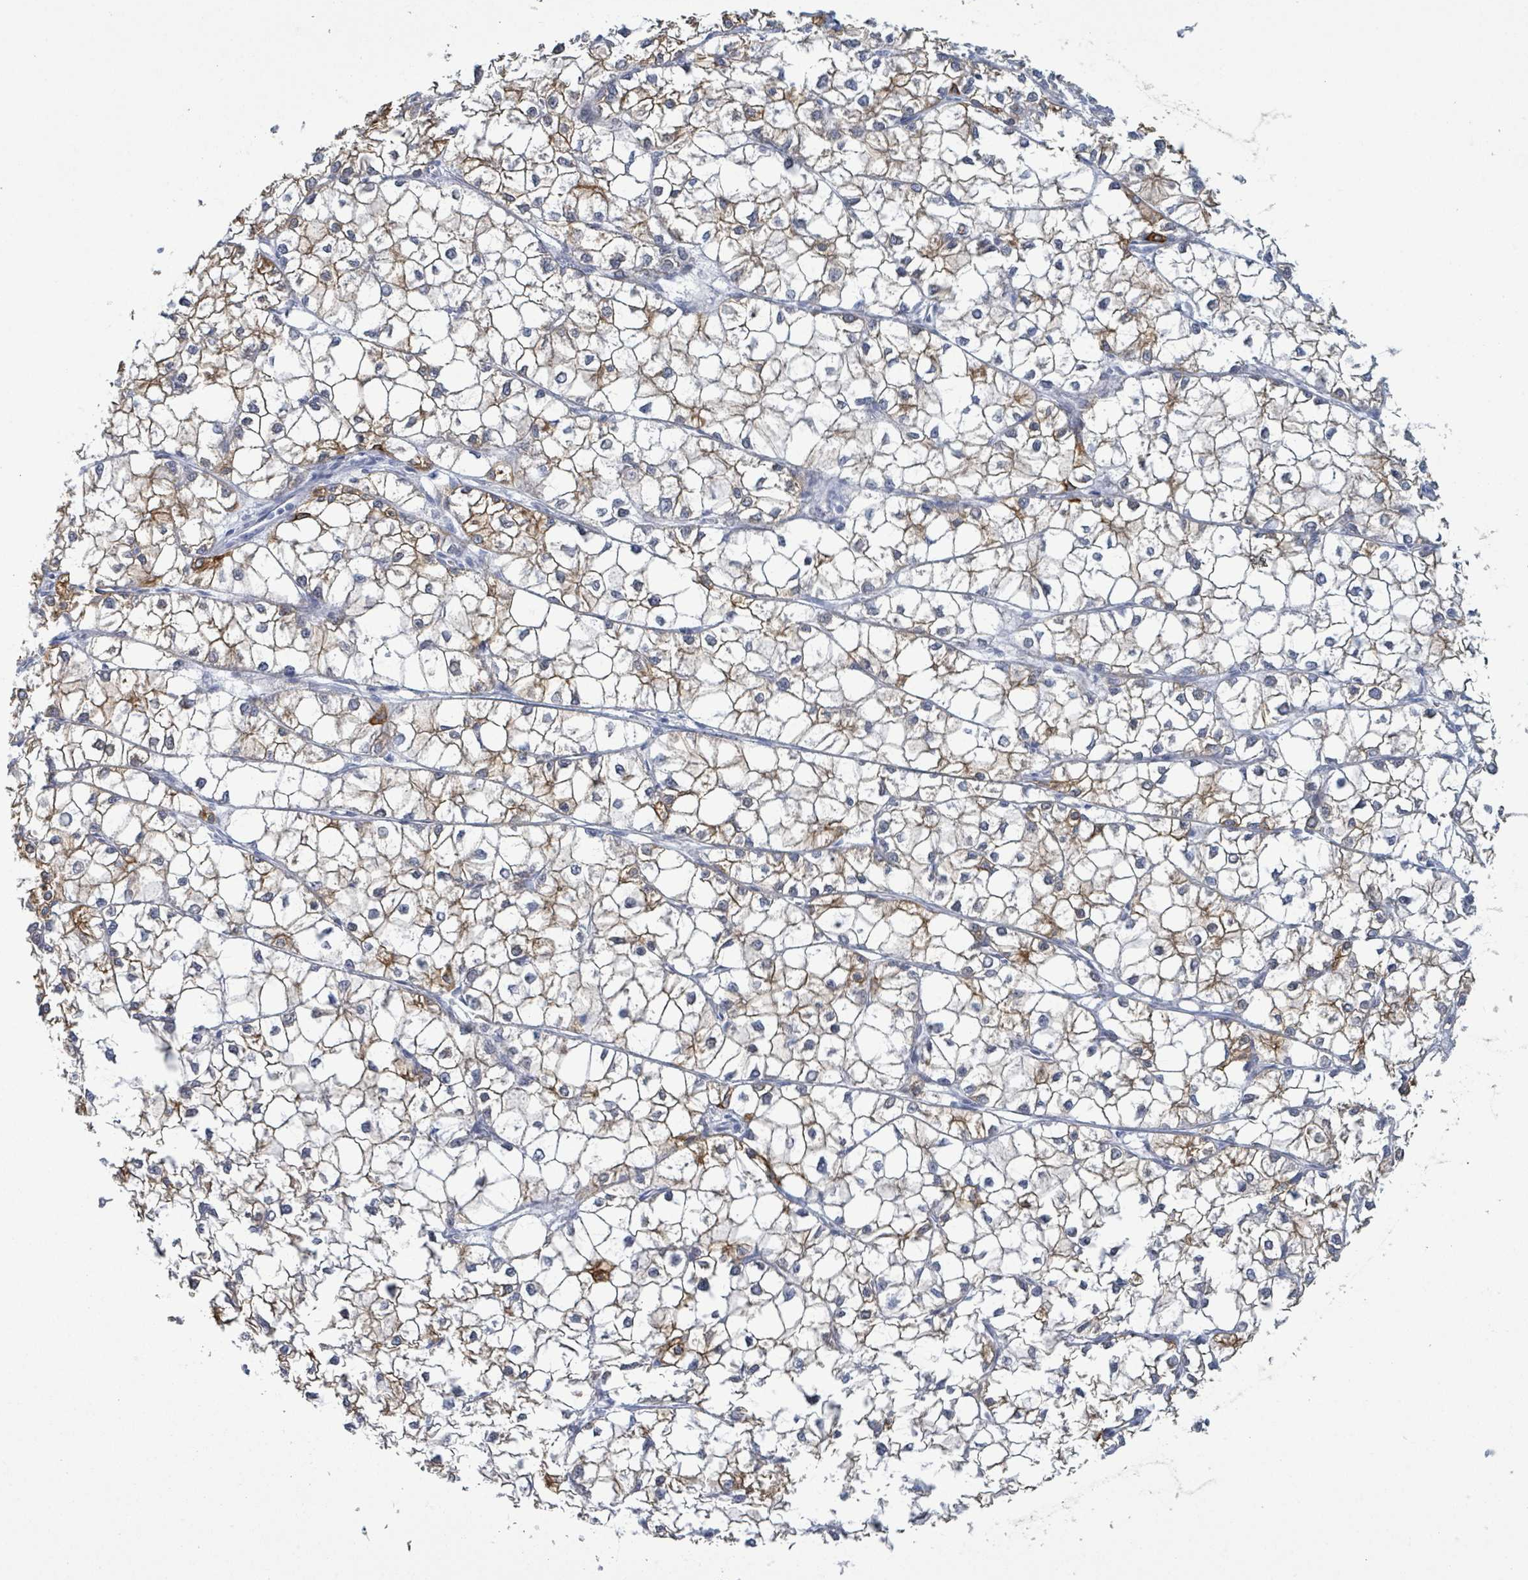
{"staining": {"intensity": "moderate", "quantity": "25%-75%", "location": "cytoplasmic/membranous"}, "tissue": "liver cancer", "cell_type": "Tumor cells", "image_type": "cancer", "snomed": [{"axis": "morphology", "description": "Carcinoma, Hepatocellular, NOS"}, {"axis": "topography", "description": "Liver"}], "caption": "Immunohistochemistry (IHC) photomicrograph of neoplastic tissue: human liver cancer stained using immunohistochemistry (IHC) exhibits medium levels of moderate protein expression localized specifically in the cytoplasmic/membranous of tumor cells, appearing as a cytoplasmic/membranous brown color.", "gene": "KRT8", "patient": {"sex": "female", "age": 43}}